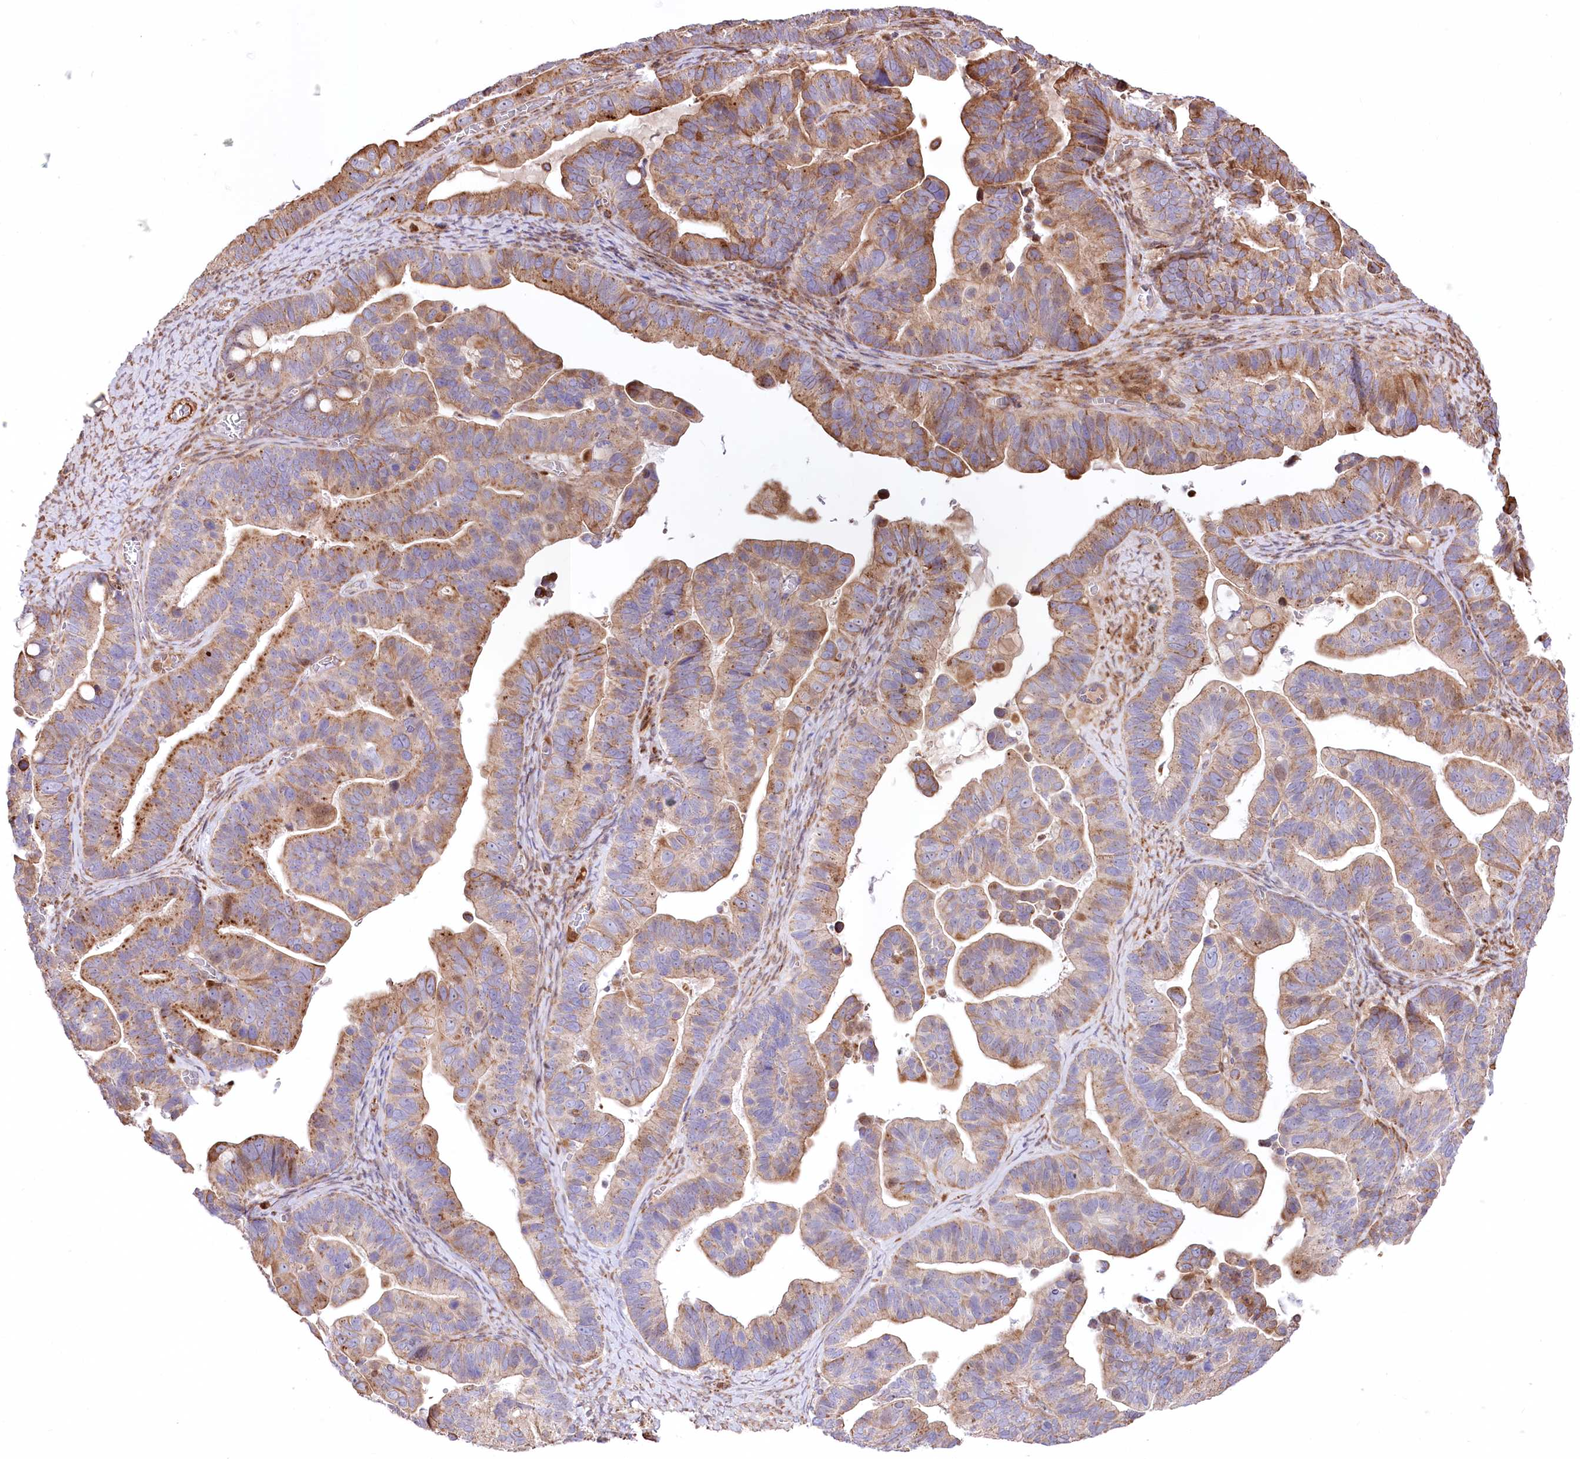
{"staining": {"intensity": "moderate", "quantity": "25%-75%", "location": "cytoplasmic/membranous"}, "tissue": "ovarian cancer", "cell_type": "Tumor cells", "image_type": "cancer", "snomed": [{"axis": "morphology", "description": "Cystadenocarcinoma, serous, NOS"}, {"axis": "topography", "description": "Ovary"}], "caption": "Tumor cells show moderate cytoplasmic/membranous staining in about 25%-75% of cells in ovarian serous cystadenocarcinoma.", "gene": "RNF24", "patient": {"sex": "female", "age": 56}}